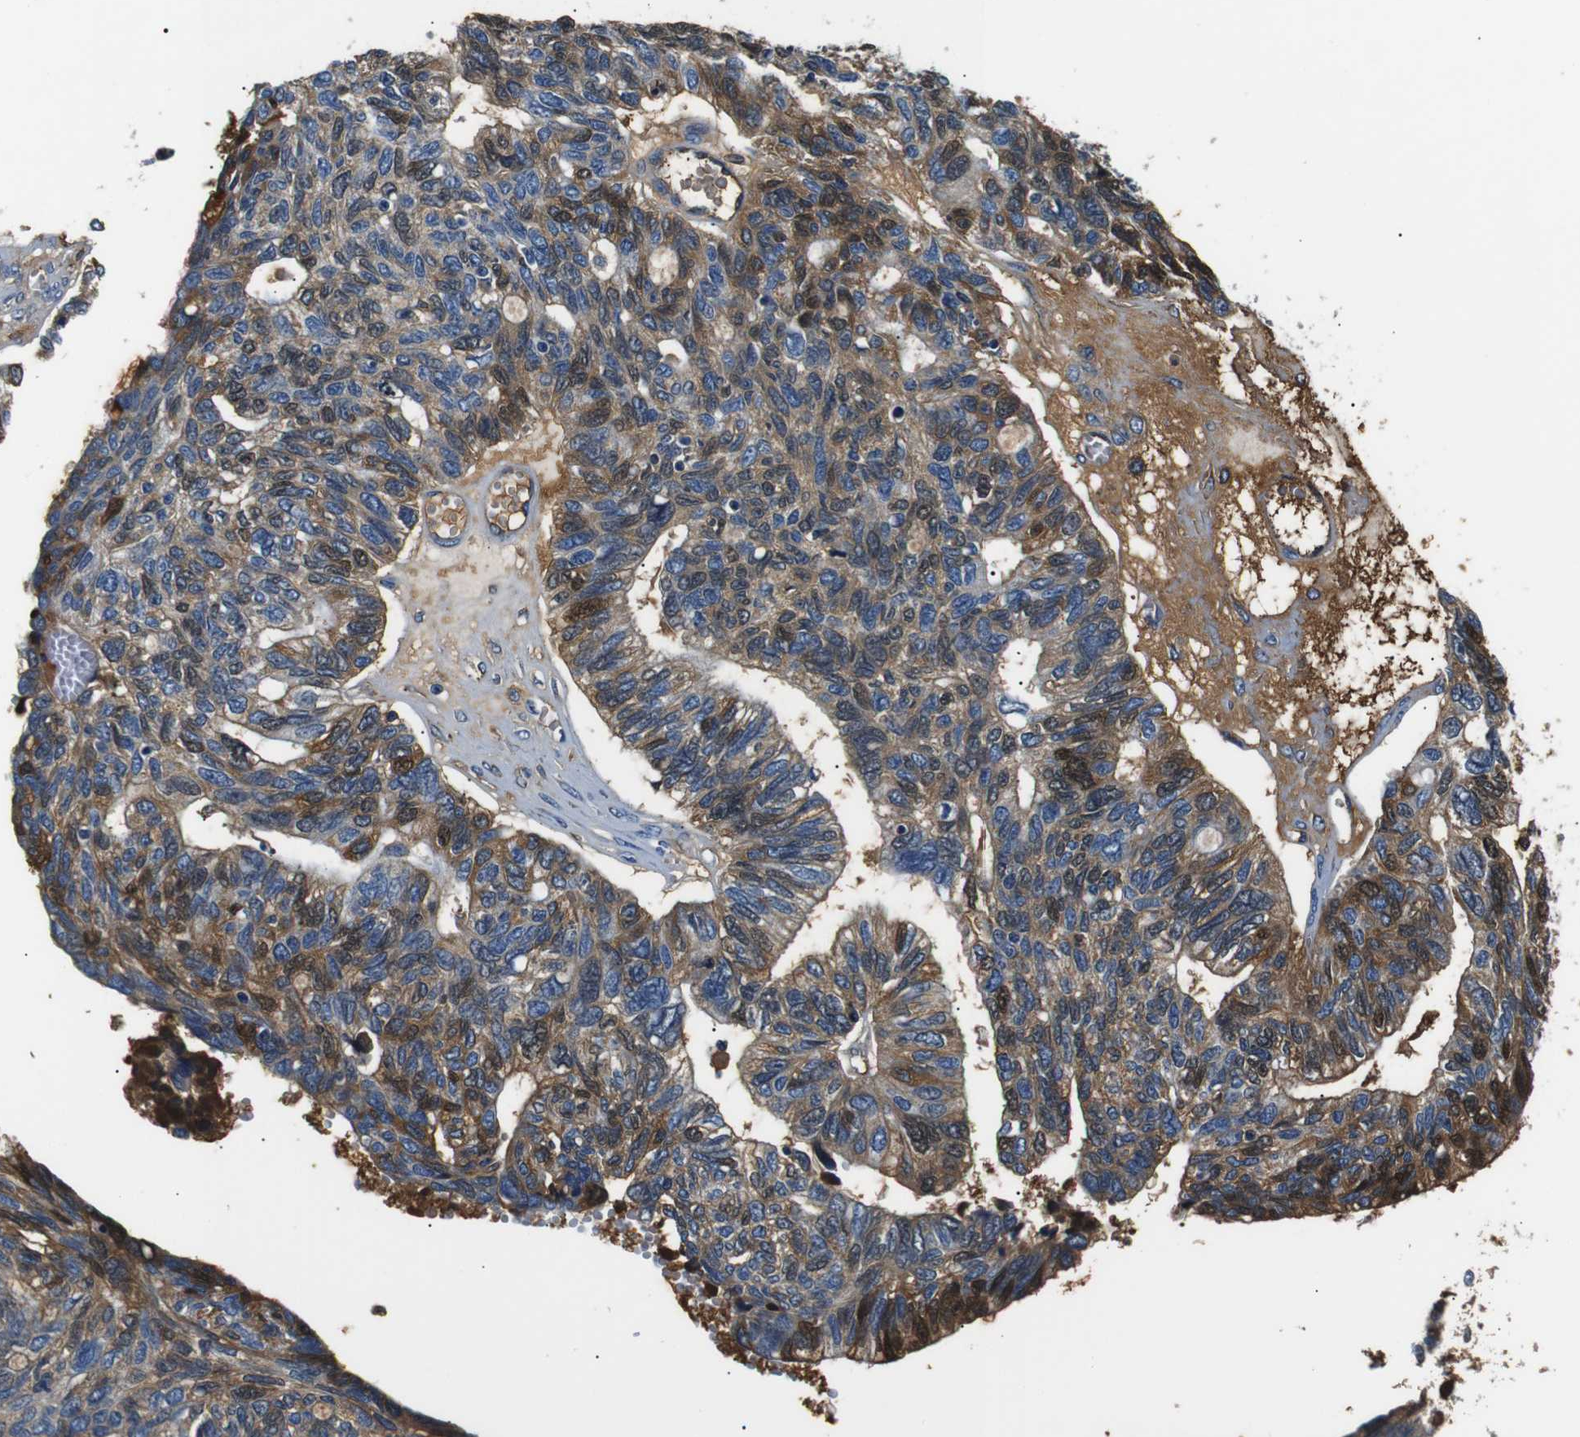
{"staining": {"intensity": "strong", "quantity": "25%-75%", "location": "cytoplasmic/membranous,nuclear"}, "tissue": "ovarian cancer", "cell_type": "Tumor cells", "image_type": "cancer", "snomed": [{"axis": "morphology", "description": "Cystadenocarcinoma, serous, NOS"}, {"axis": "topography", "description": "Ovary"}], "caption": "This is a histology image of immunohistochemistry (IHC) staining of ovarian cancer, which shows strong staining in the cytoplasmic/membranous and nuclear of tumor cells.", "gene": "LHCGR", "patient": {"sex": "female", "age": 79}}